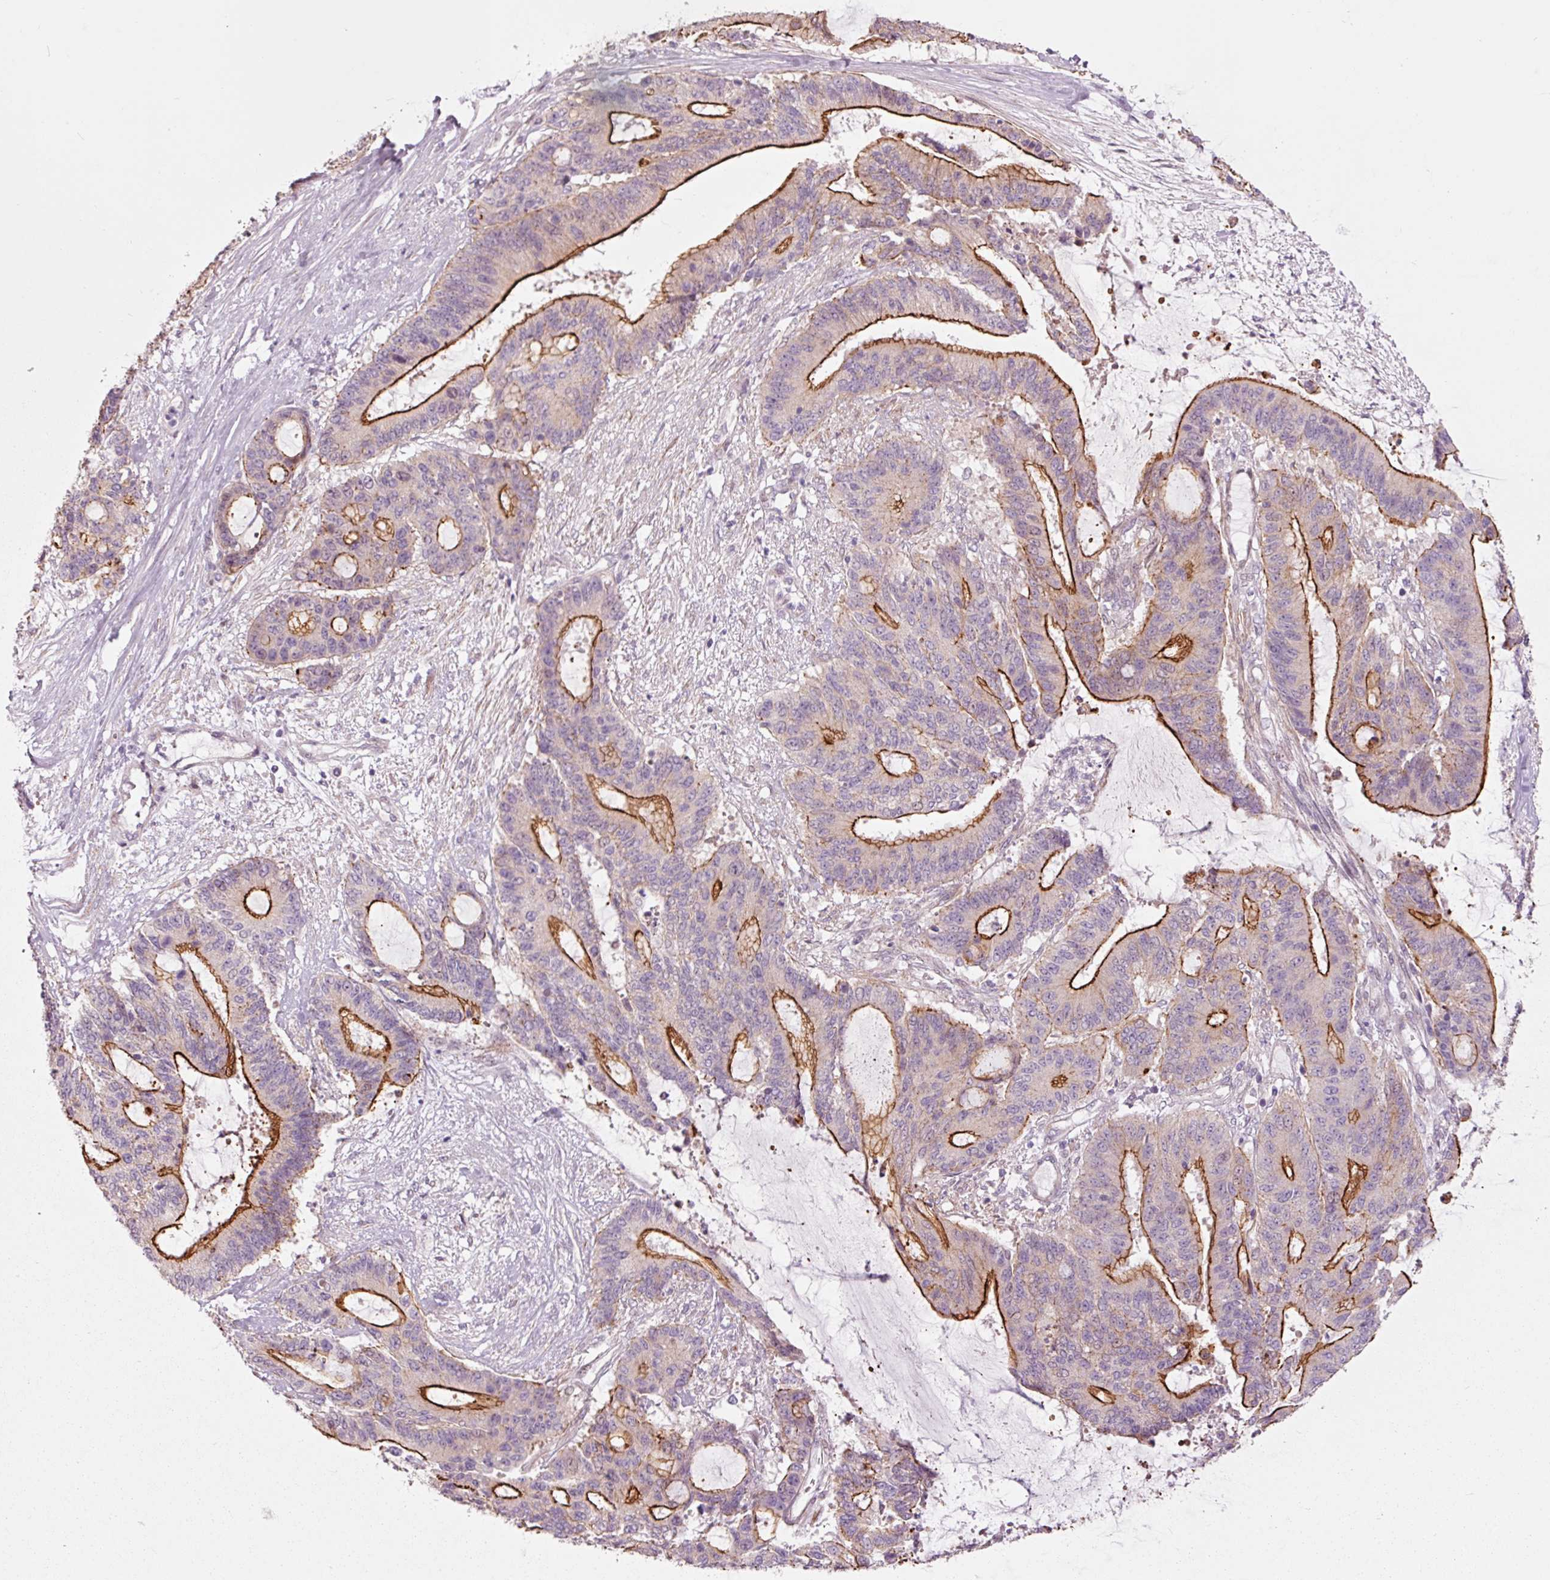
{"staining": {"intensity": "strong", "quantity": "25%-75%", "location": "cytoplasmic/membranous"}, "tissue": "liver cancer", "cell_type": "Tumor cells", "image_type": "cancer", "snomed": [{"axis": "morphology", "description": "Normal tissue, NOS"}, {"axis": "morphology", "description": "Cholangiocarcinoma"}, {"axis": "topography", "description": "Liver"}, {"axis": "topography", "description": "Peripheral nerve tissue"}], "caption": "Brown immunohistochemical staining in human liver cholangiocarcinoma shows strong cytoplasmic/membranous expression in about 25%-75% of tumor cells. Immunohistochemistry (ihc) stains the protein of interest in brown and the nuclei are stained blue.", "gene": "DAPP1", "patient": {"sex": "female", "age": 73}}